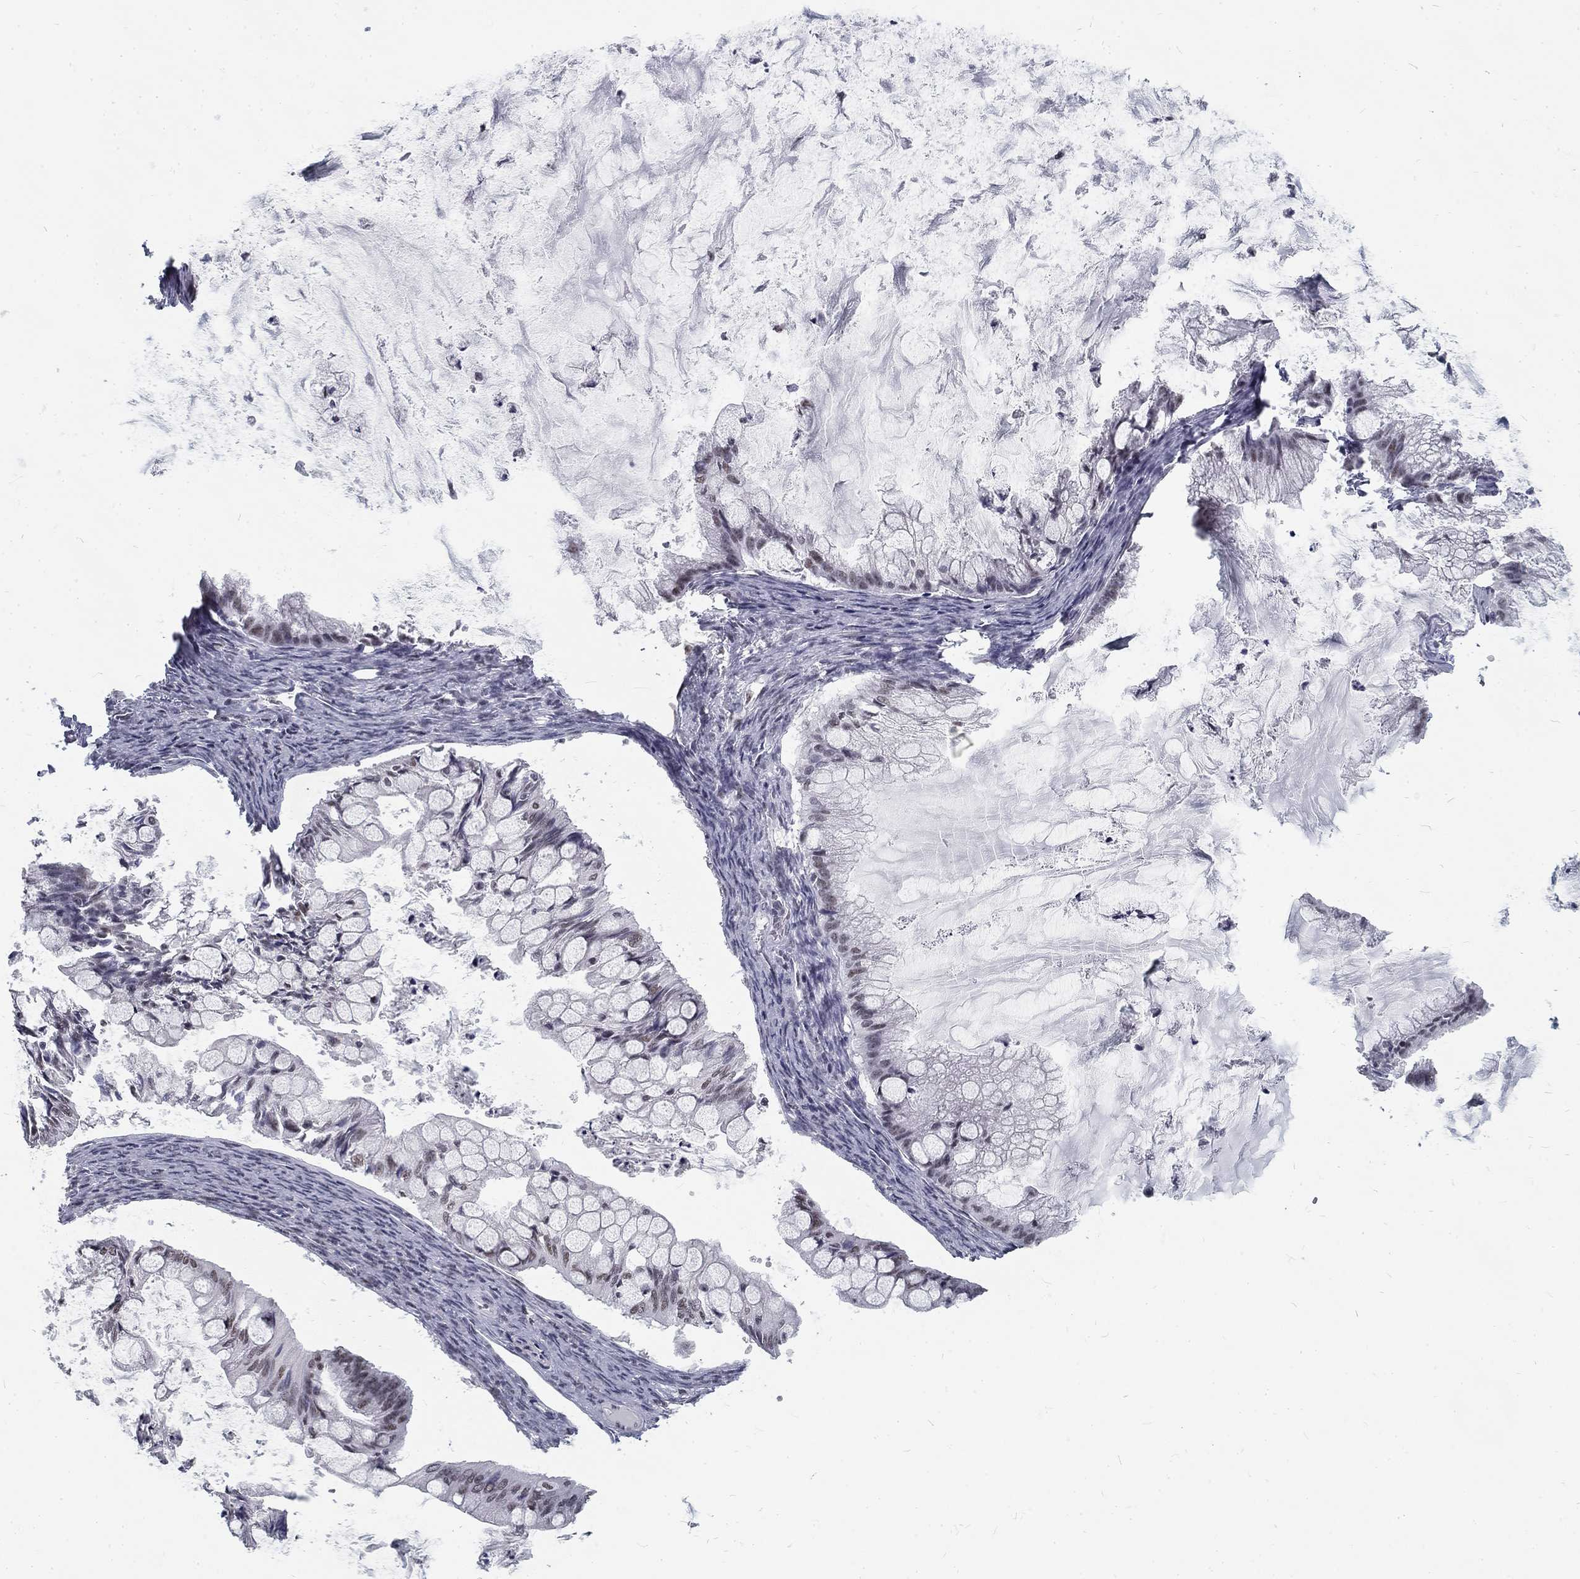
{"staining": {"intensity": "negative", "quantity": "none", "location": "none"}, "tissue": "ovarian cancer", "cell_type": "Tumor cells", "image_type": "cancer", "snomed": [{"axis": "morphology", "description": "Cystadenocarcinoma, mucinous, NOS"}, {"axis": "topography", "description": "Ovary"}], "caption": "A micrograph of ovarian mucinous cystadenocarcinoma stained for a protein shows no brown staining in tumor cells. Nuclei are stained in blue.", "gene": "SNORC", "patient": {"sex": "female", "age": 57}}